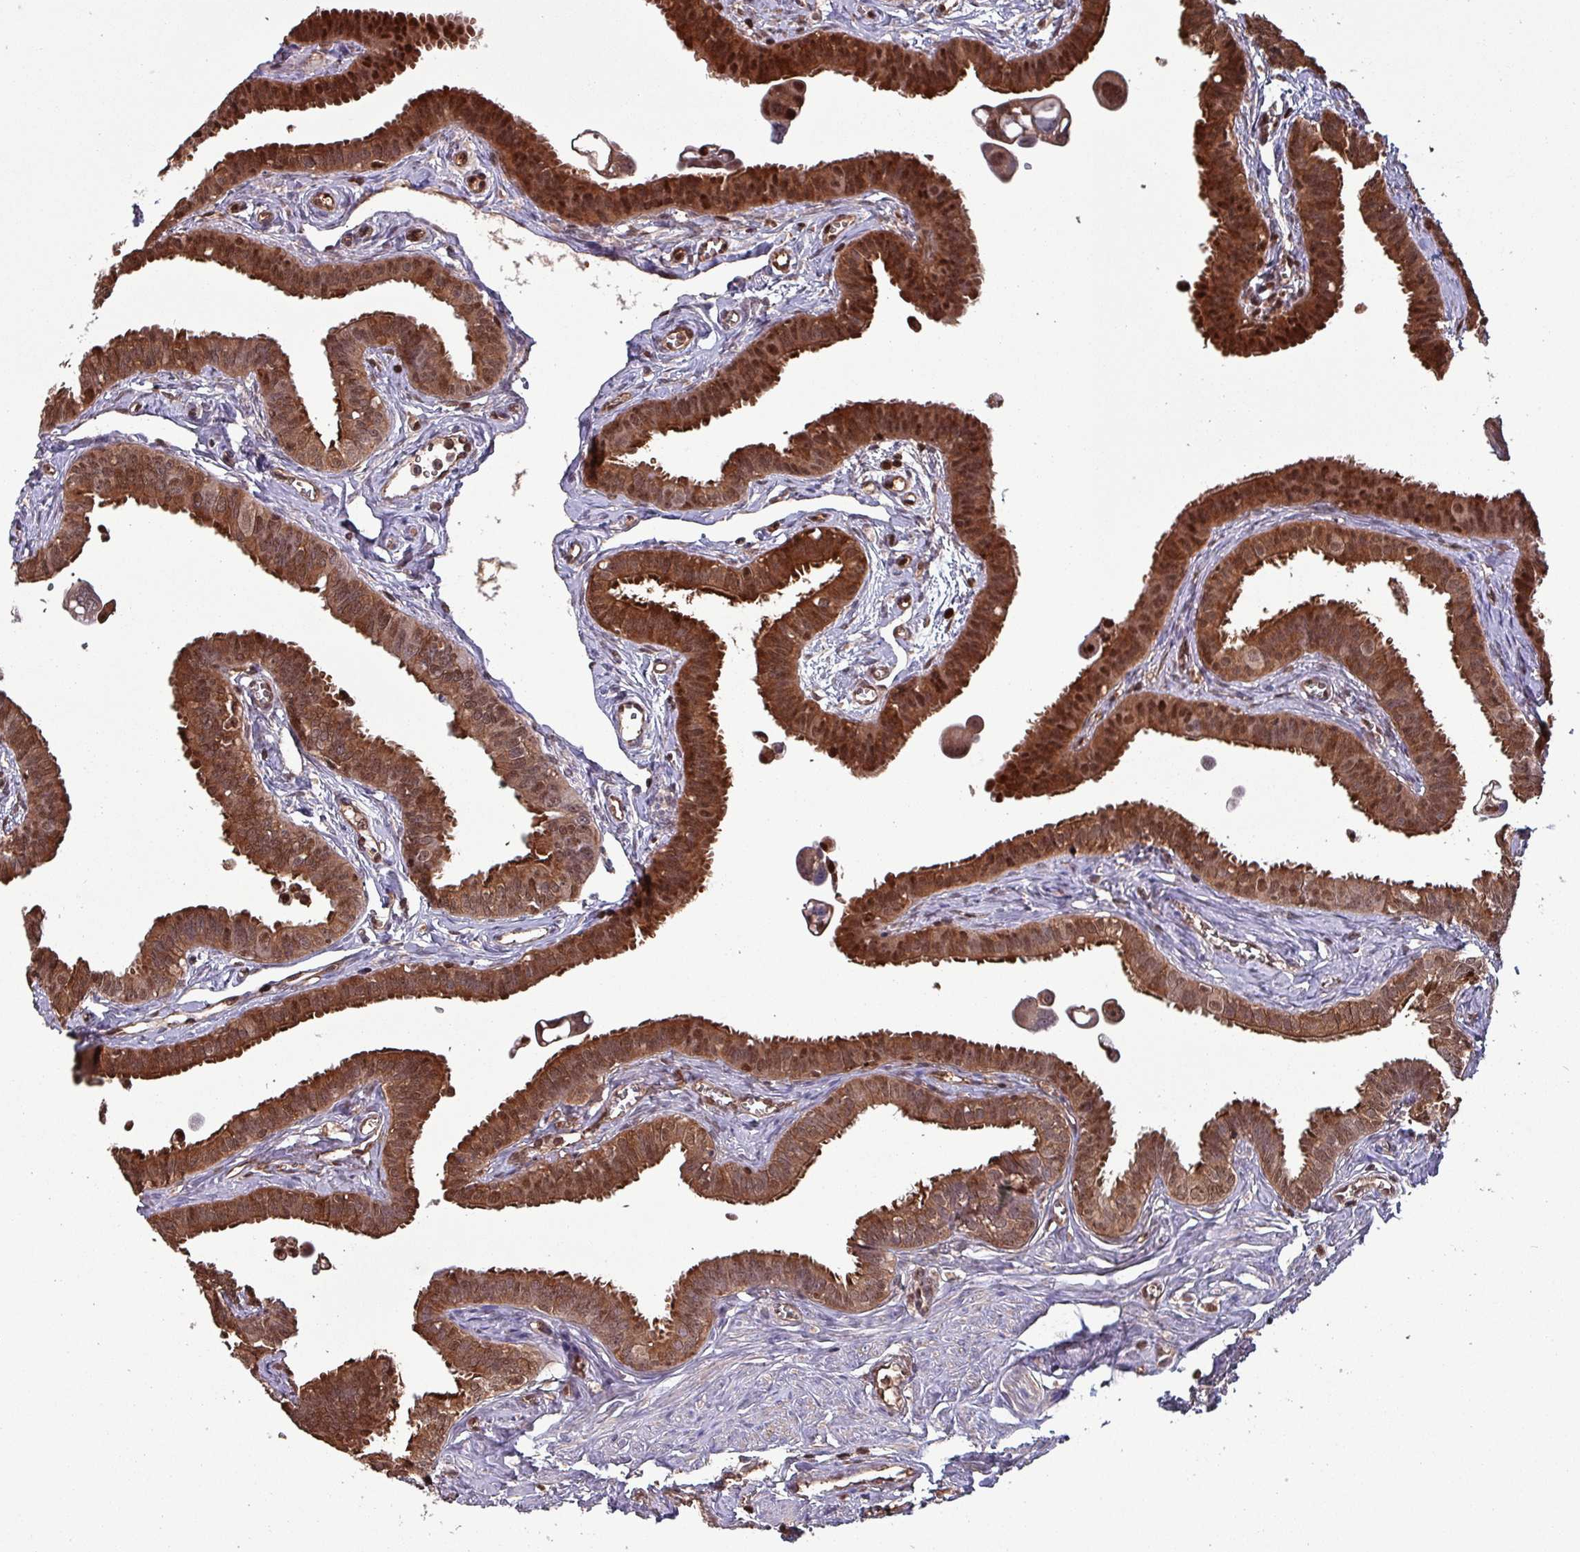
{"staining": {"intensity": "strong", "quantity": ">75%", "location": "cytoplasmic/membranous,nuclear"}, "tissue": "fallopian tube", "cell_type": "Glandular cells", "image_type": "normal", "snomed": [{"axis": "morphology", "description": "Normal tissue, NOS"}, {"axis": "morphology", "description": "Carcinoma, NOS"}, {"axis": "topography", "description": "Fallopian tube"}, {"axis": "topography", "description": "Ovary"}], "caption": "Fallopian tube was stained to show a protein in brown. There is high levels of strong cytoplasmic/membranous,nuclear positivity in approximately >75% of glandular cells. Nuclei are stained in blue.", "gene": "PSMB8", "patient": {"sex": "female", "age": 59}}